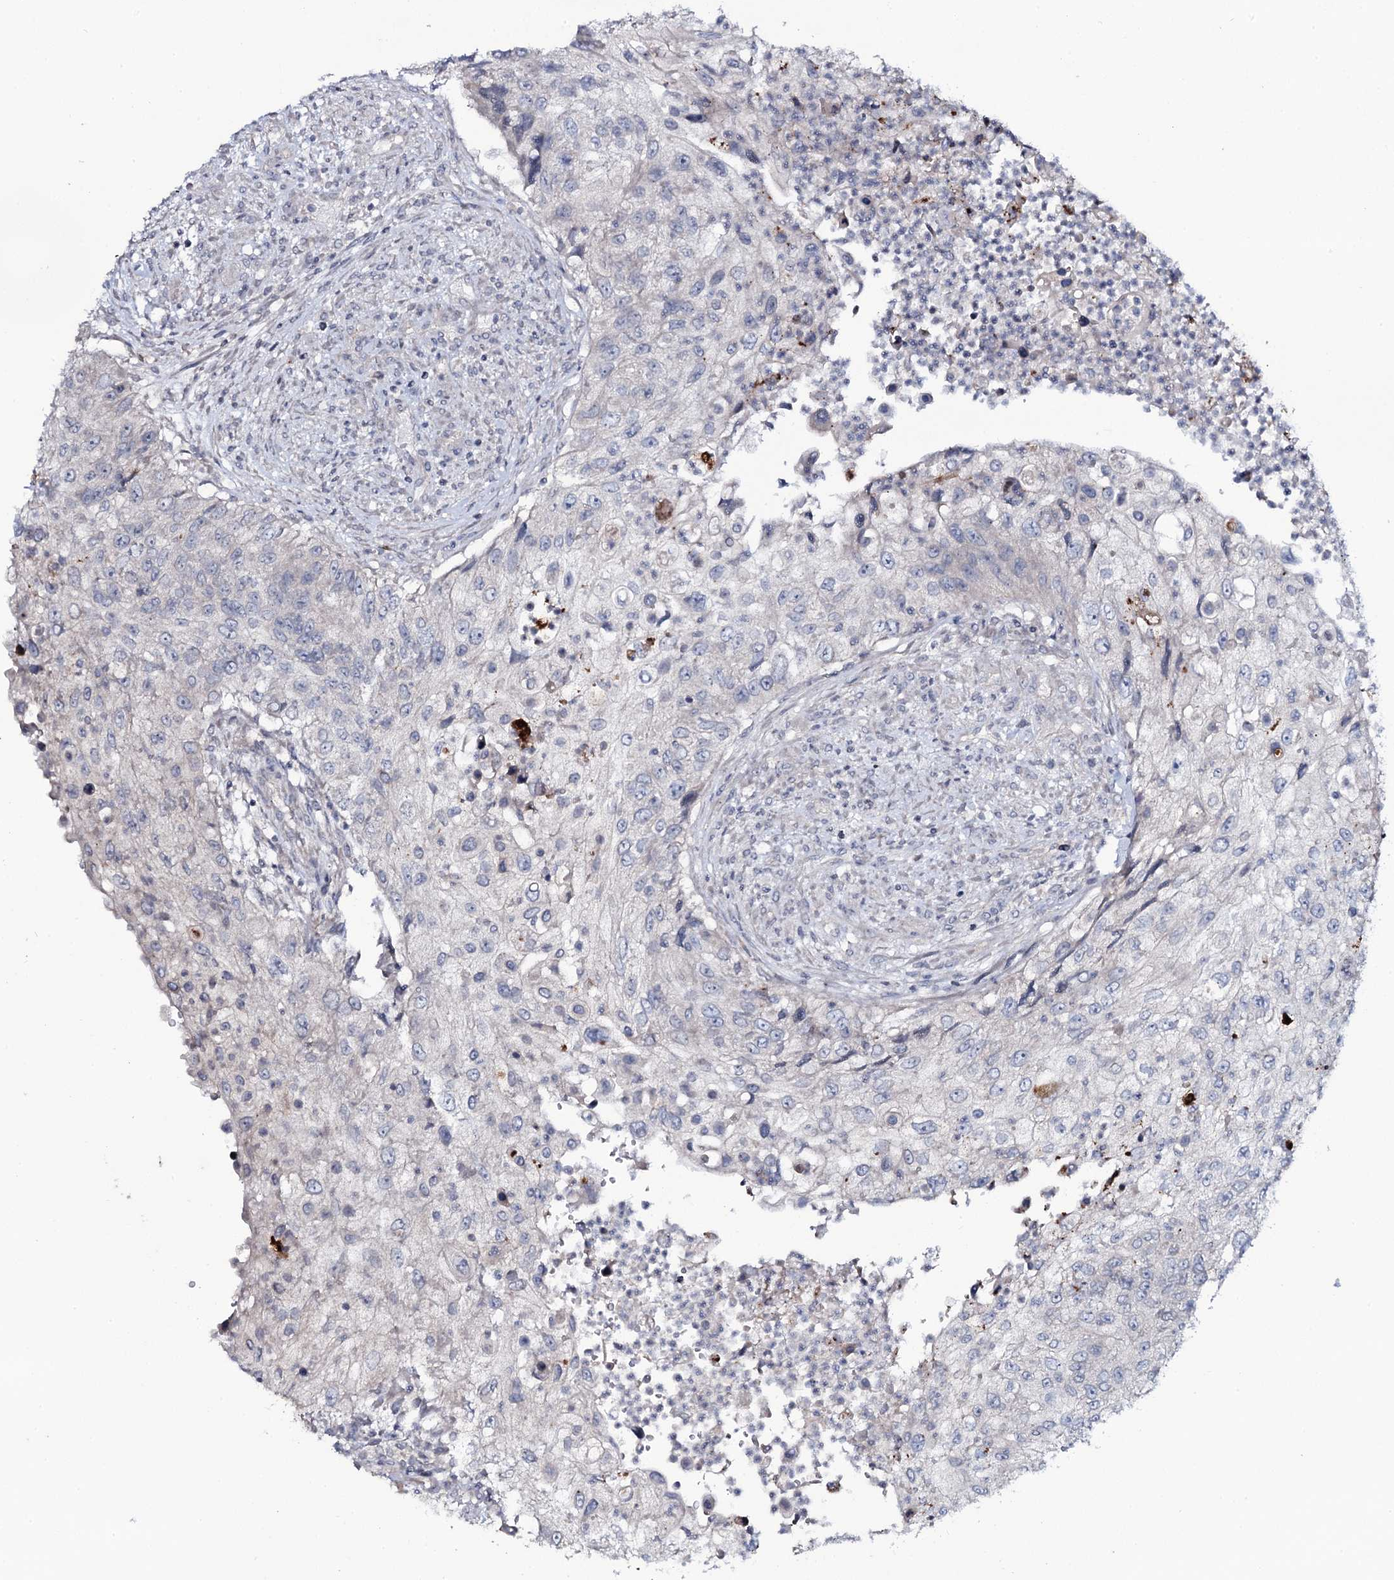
{"staining": {"intensity": "negative", "quantity": "none", "location": "none"}, "tissue": "urothelial cancer", "cell_type": "Tumor cells", "image_type": "cancer", "snomed": [{"axis": "morphology", "description": "Urothelial carcinoma, High grade"}, {"axis": "topography", "description": "Urinary bladder"}], "caption": "Immunohistochemistry (IHC) of urothelial carcinoma (high-grade) displays no positivity in tumor cells. (Stains: DAB (3,3'-diaminobenzidine) immunohistochemistry with hematoxylin counter stain, Microscopy: brightfield microscopy at high magnification).", "gene": "SNAP23", "patient": {"sex": "female", "age": 60}}